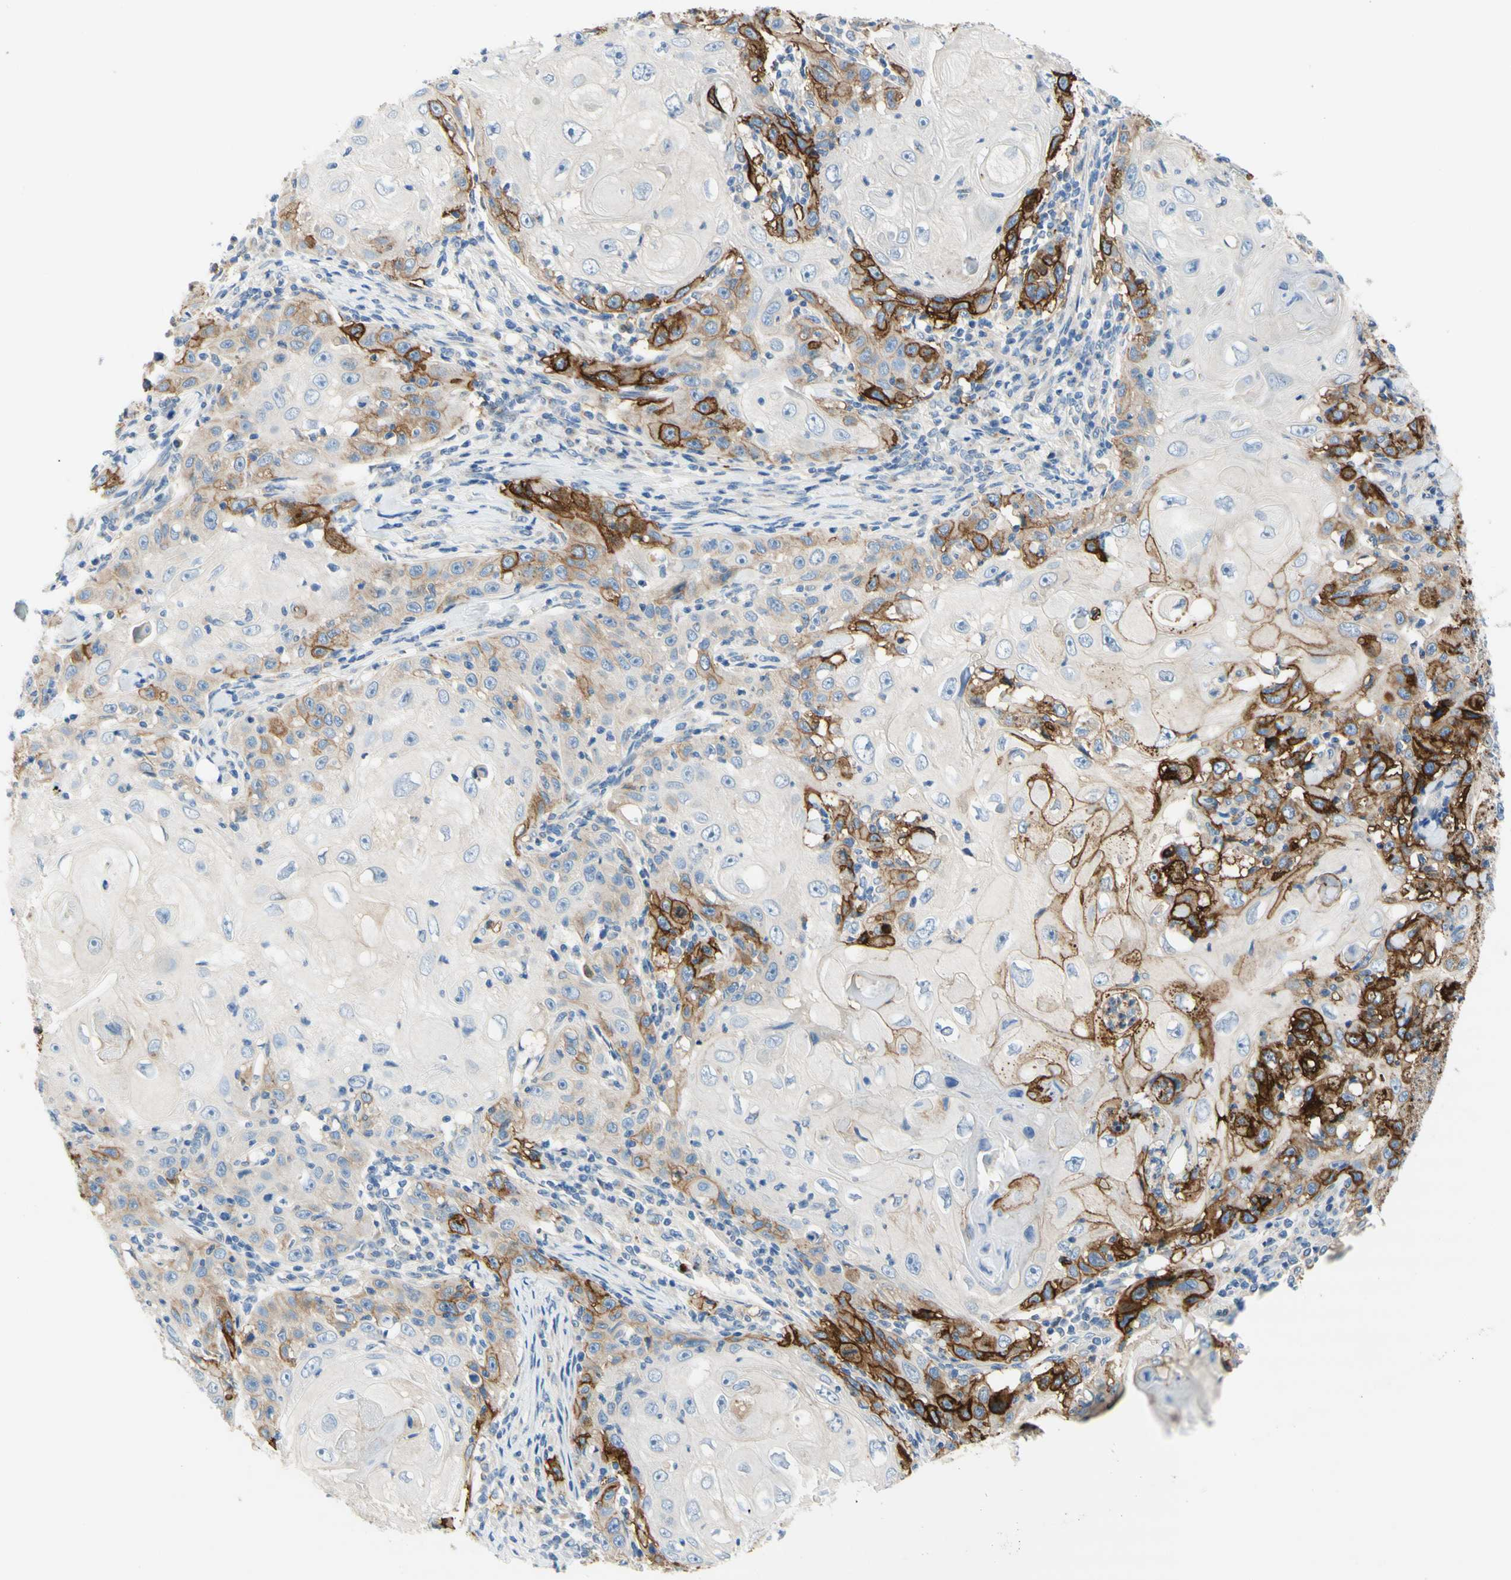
{"staining": {"intensity": "strong", "quantity": "25%-75%", "location": "cytoplasmic/membranous"}, "tissue": "skin cancer", "cell_type": "Tumor cells", "image_type": "cancer", "snomed": [{"axis": "morphology", "description": "Squamous cell carcinoma, NOS"}, {"axis": "topography", "description": "Skin"}], "caption": "Skin squamous cell carcinoma was stained to show a protein in brown. There is high levels of strong cytoplasmic/membranous positivity in approximately 25%-75% of tumor cells.", "gene": "F3", "patient": {"sex": "female", "age": 88}}